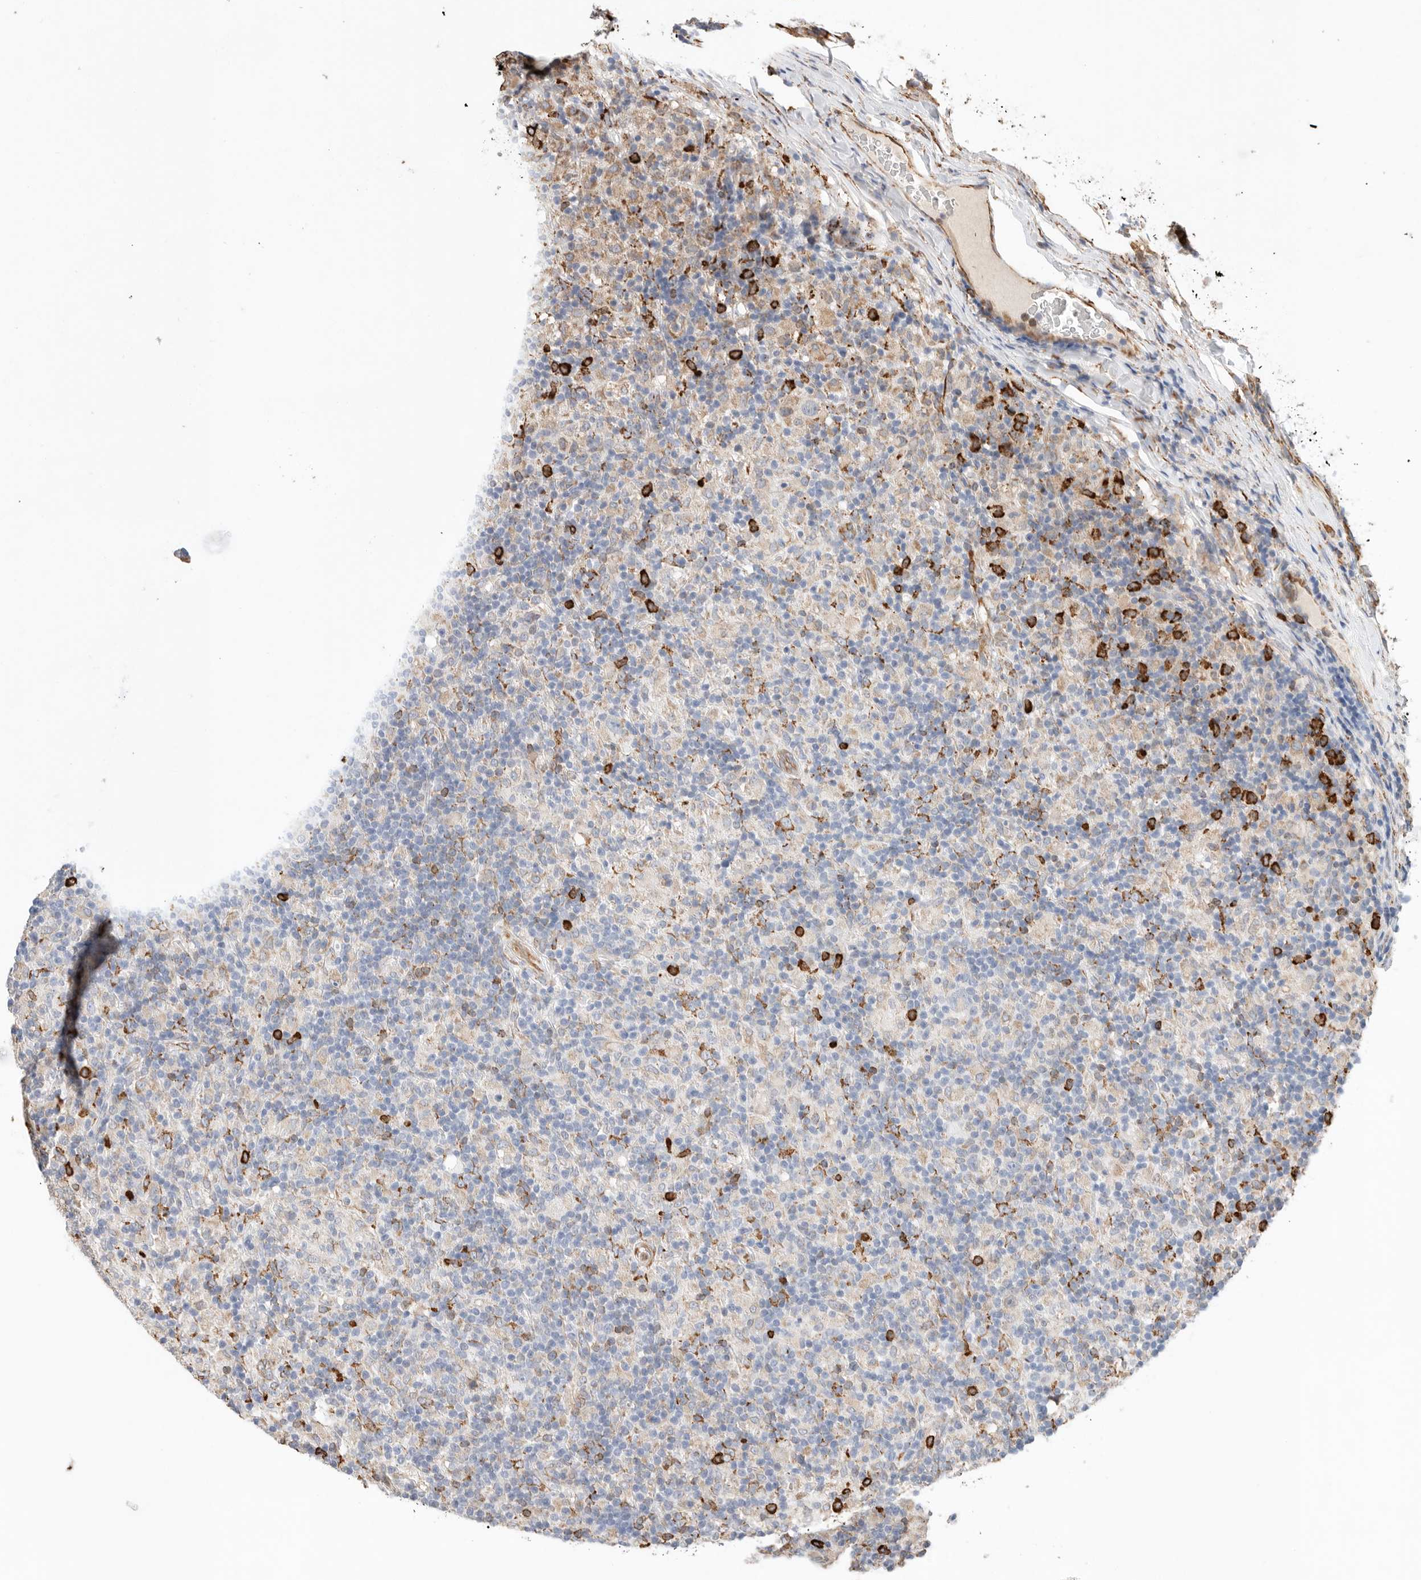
{"staining": {"intensity": "strong", "quantity": "25%-75%", "location": "cytoplasmic/membranous"}, "tissue": "lymphoma", "cell_type": "Tumor cells", "image_type": "cancer", "snomed": [{"axis": "morphology", "description": "Hodgkin's disease, NOS"}, {"axis": "topography", "description": "Lymph node"}], "caption": "Protein staining by immunohistochemistry demonstrates strong cytoplasmic/membranous staining in about 25%-75% of tumor cells in Hodgkin's disease.", "gene": "BLOC1S5", "patient": {"sex": "male", "age": 70}}